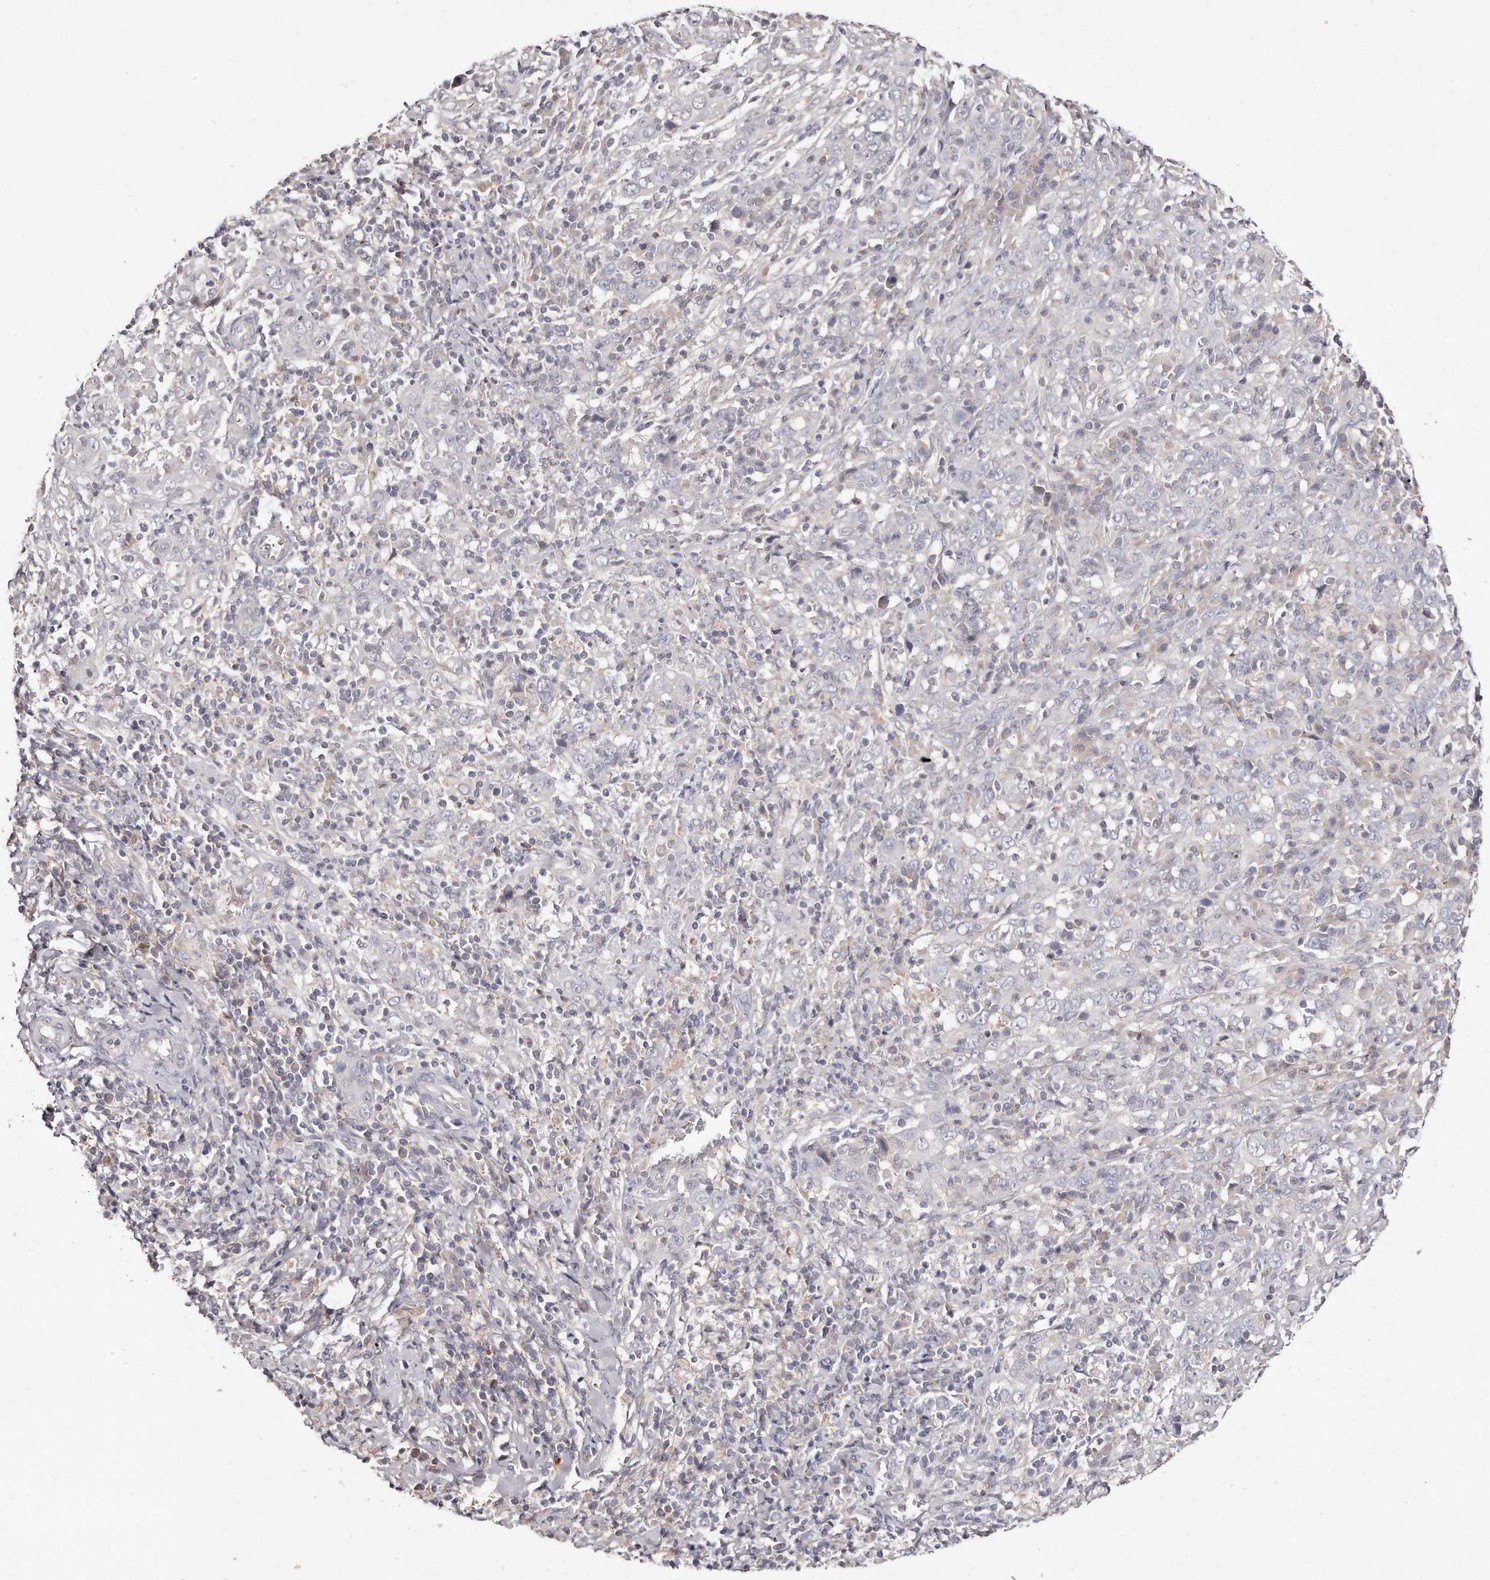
{"staining": {"intensity": "negative", "quantity": "none", "location": "none"}, "tissue": "cervical cancer", "cell_type": "Tumor cells", "image_type": "cancer", "snomed": [{"axis": "morphology", "description": "Squamous cell carcinoma, NOS"}, {"axis": "topography", "description": "Cervix"}], "caption": "A high-resolution histopathology image shows IHC staining of cervical cancer (squamous cell carcinoma), which shows no significant positivity in tumor cells.", "gene": "TTLL4", "patient": {"sex": "female", "age": 46}}